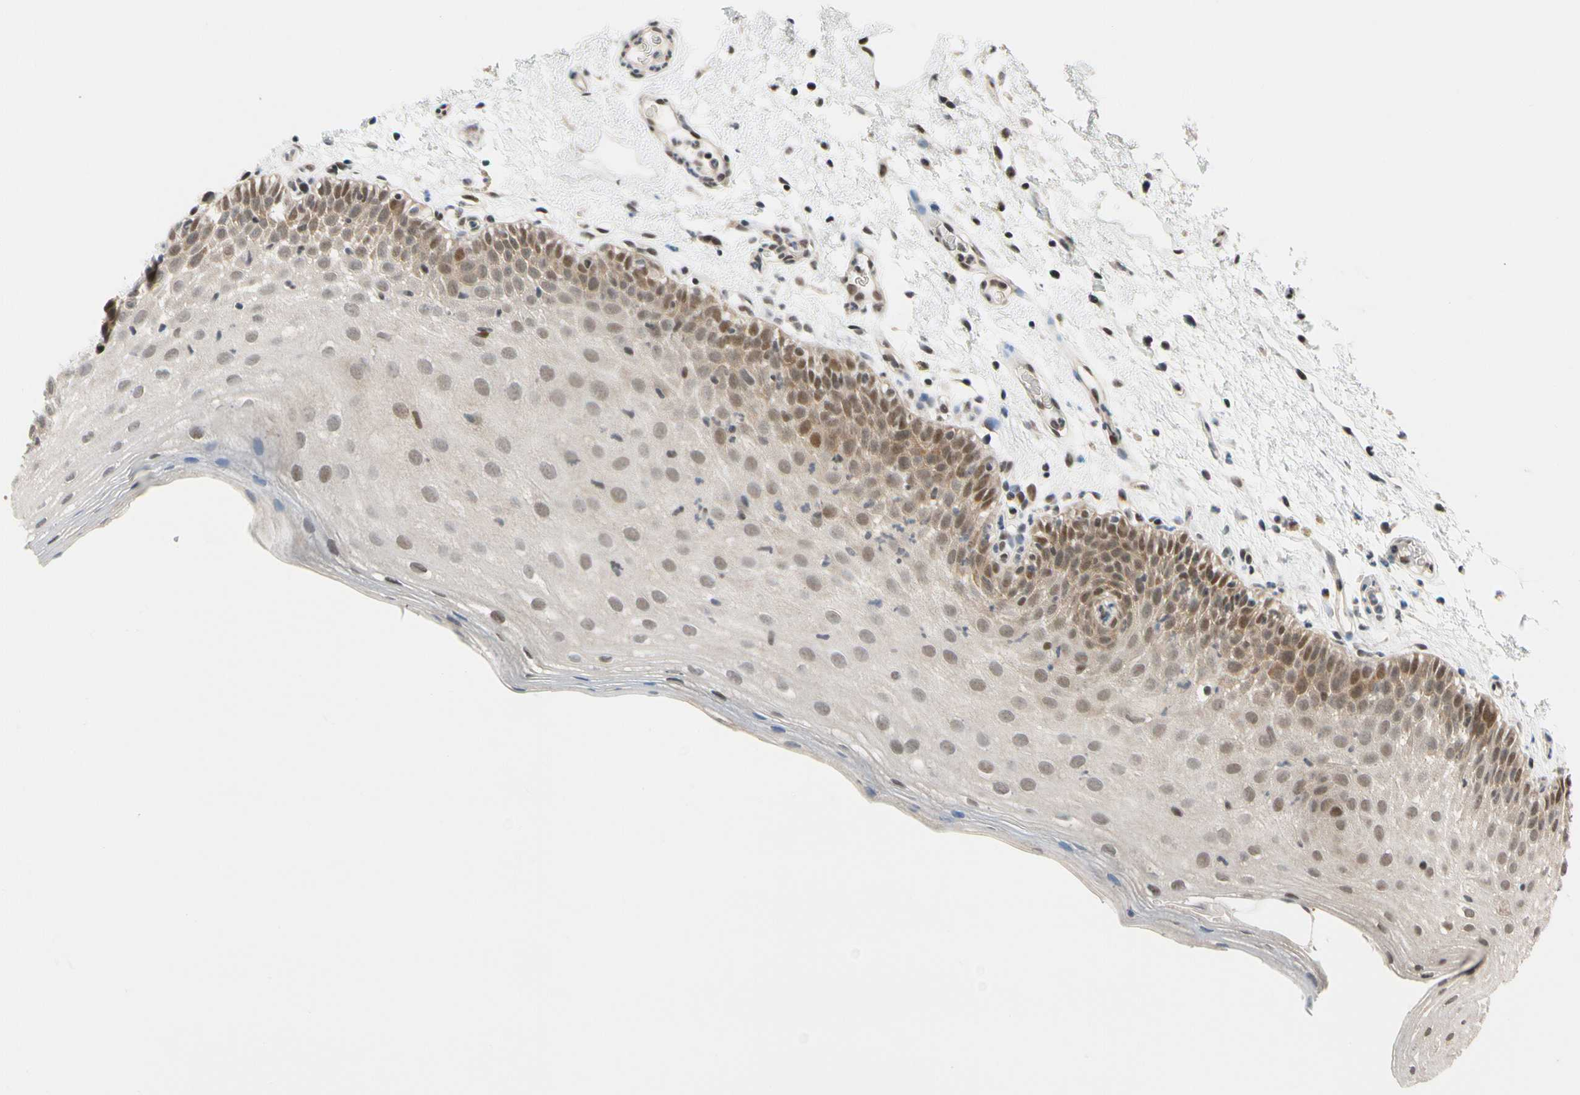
{"staining": {"intensity": "moderate", "quantity": "25%-75%", "location": "cytoplasmic/membranous,nuclear"}, "tissue": "oral mucosa", "cell_type": "Squamous epithelial cells", "image_type": "normal", "snomed": [{"axis": "morphology", "description": "Normal tissue, NOS"}, {"axis": "morphology", "description": "Squamous cell carcinoma, NOS"}, {"axis": "topography", "description": "Skeletal muscle"}, {"axis": "topography", "description": "Oral tissue"}], "caption": "Oral mucosa stained with DAB (3,3'-diaminobenzidine) immunohistochemistry shows medium levels of moderate cytoplasmic/membranous,nuclear staining in about 25%-75% of squamous epithelial cells.", "gene": "TAF4", "patient": {"sex": "male", "age": 71}}